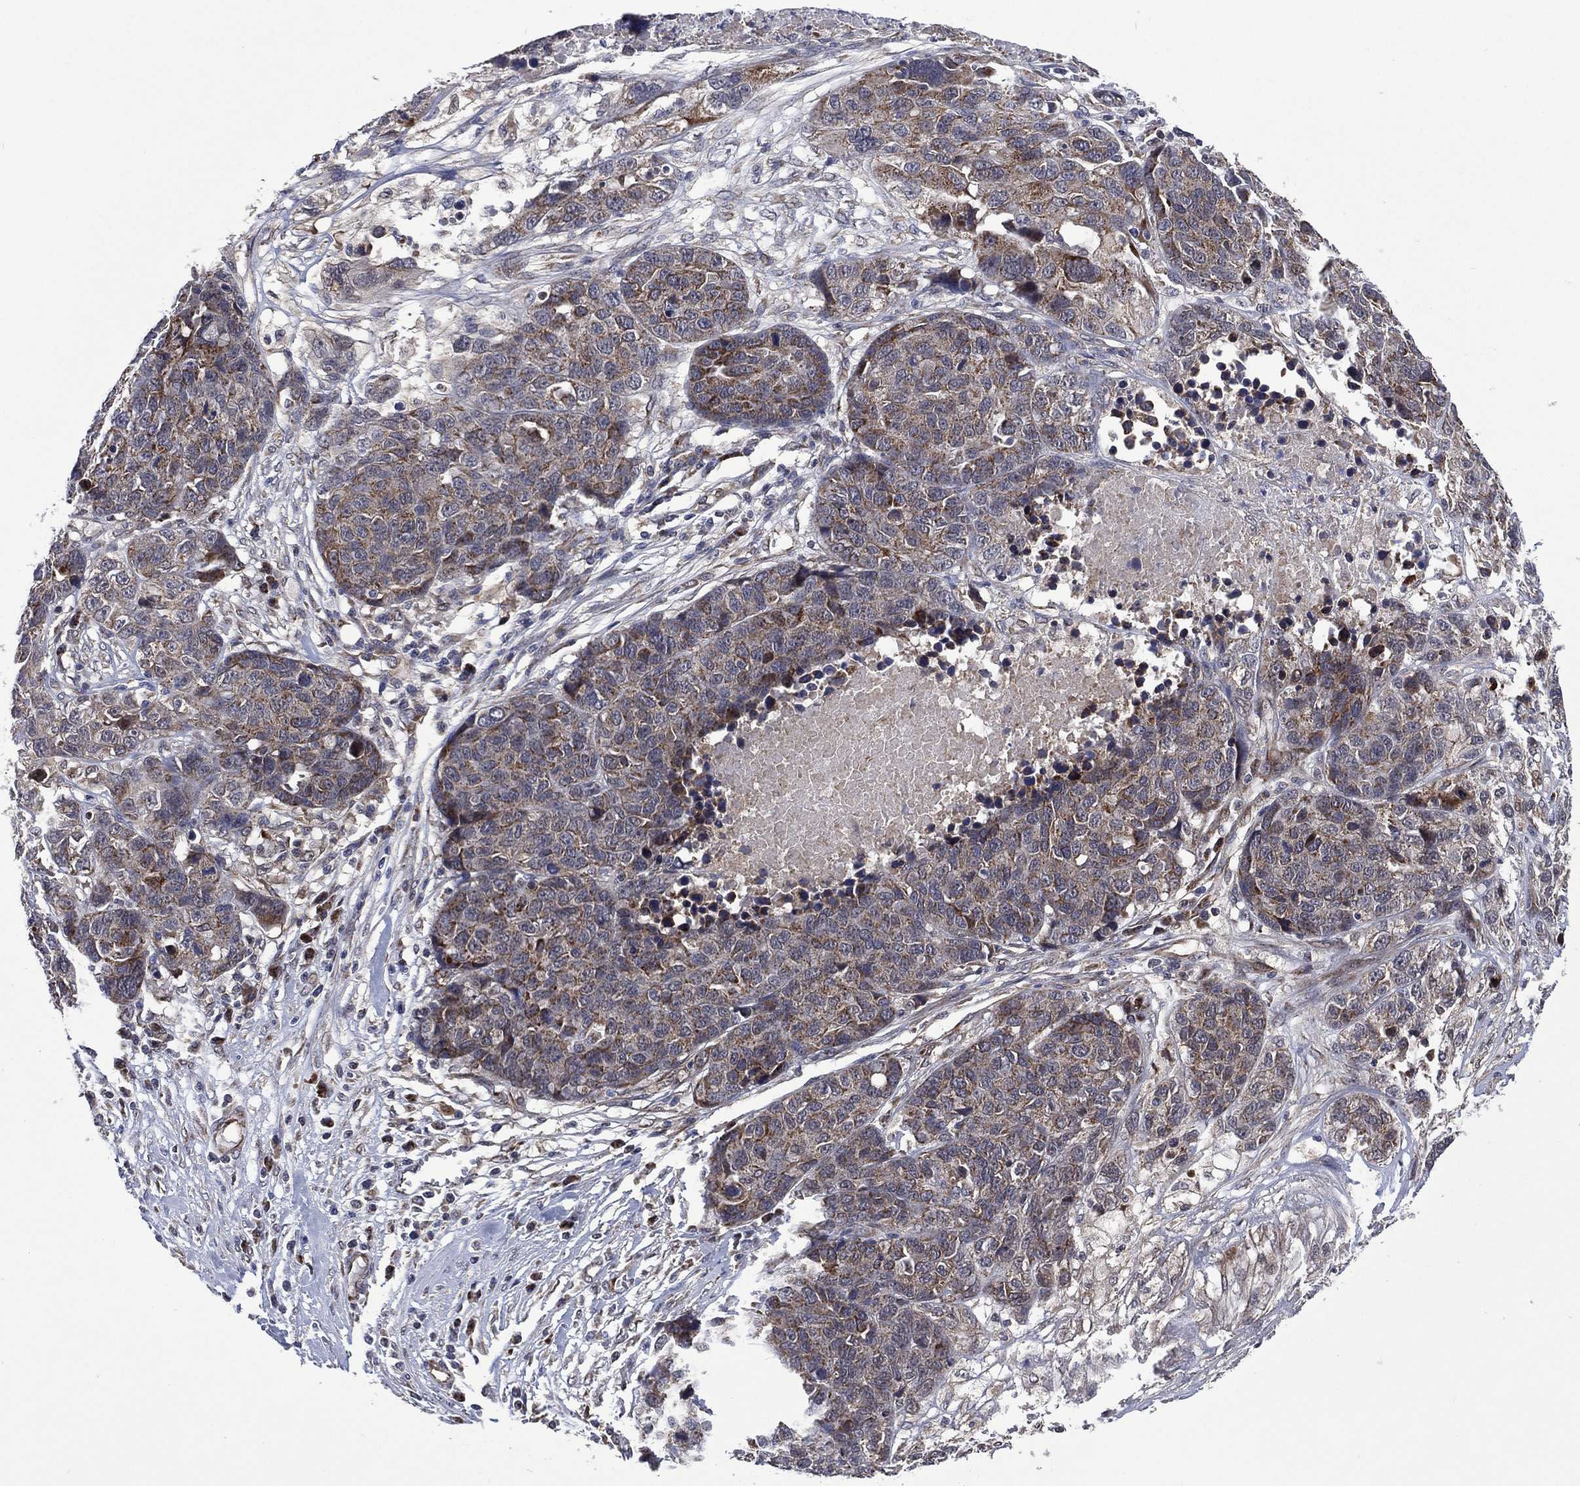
{"staining": {"intensity": "weak", "quantity": "25%-75%", "location": "cytoplasmic/membranous"}, "tissue": "ovarian cancer", "cell_type": "Tumor cells", "image_type": "cancer", "snomed": [{"axis": "morphology", "description": "Cystadenocarcinoma, serous, NOS"}, {"axis": "topography", "description": "Ovary"}], "caption": "Ovarian cancer (serous cystadenocarcinoma) stained for a protein demonstrates weak cytoplasmic/membranous positivity in tumor cells.", "gene": "HTD2", "patient": {"sex": "female", "age": 87}}